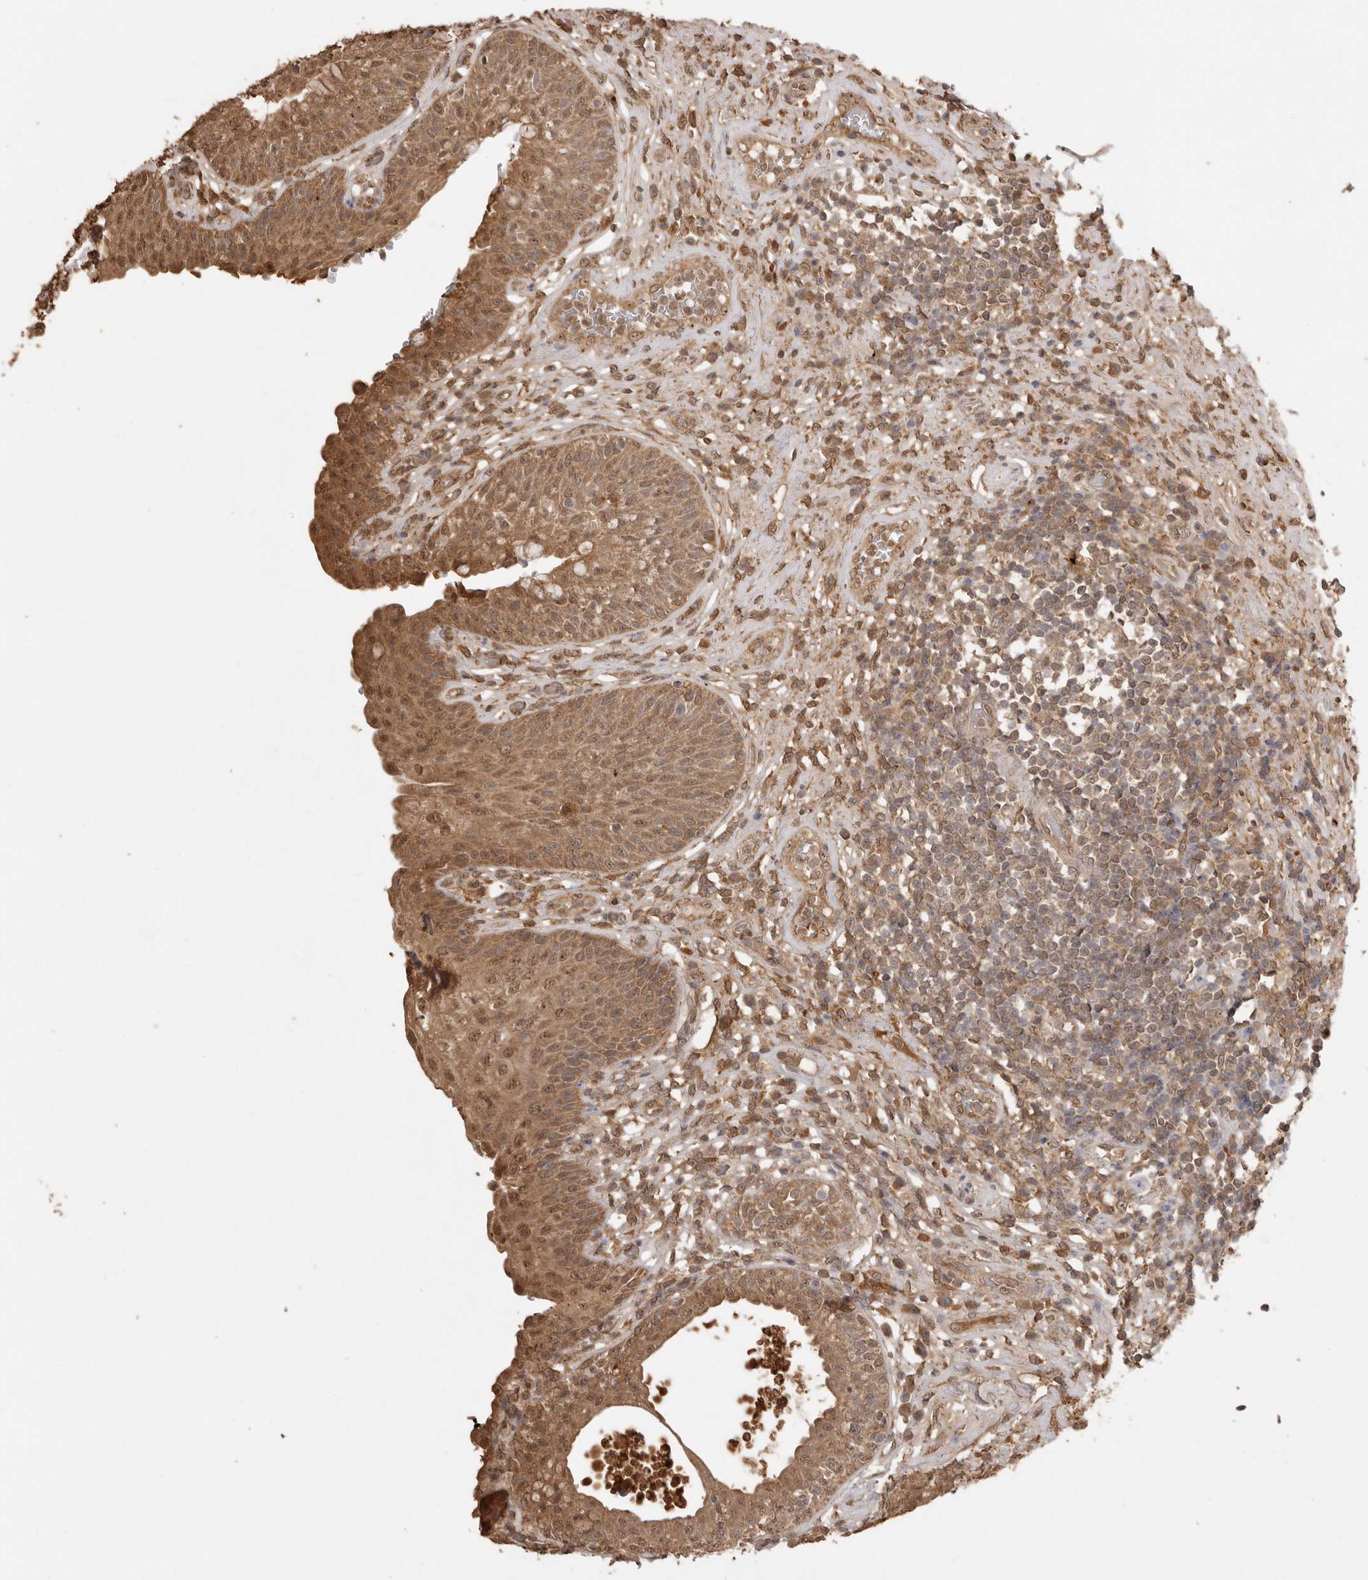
{"staining": {"intensity": "moderate", "quantity": ">75%", "location": "cytoplasmic/membranous,nuclear"}, "tissue": "urinary bladder", "cell_type": "Urothelial cells", "image_type": "normal", "snomed": [{"axis": "morphology", "description": "Normal tissue, NOS"}, {"axis": "topography", "description": "Urinary bladder"}], "caption": "Immunohistochemical staining of benign urinary bladder exhibits medium levels of moderate cytoplasmic/membranous,nuclear positivity in approximately >75% of urothelial cells.", "gene": "JAG2", "patient": {"sex": "female", "age": 62}}